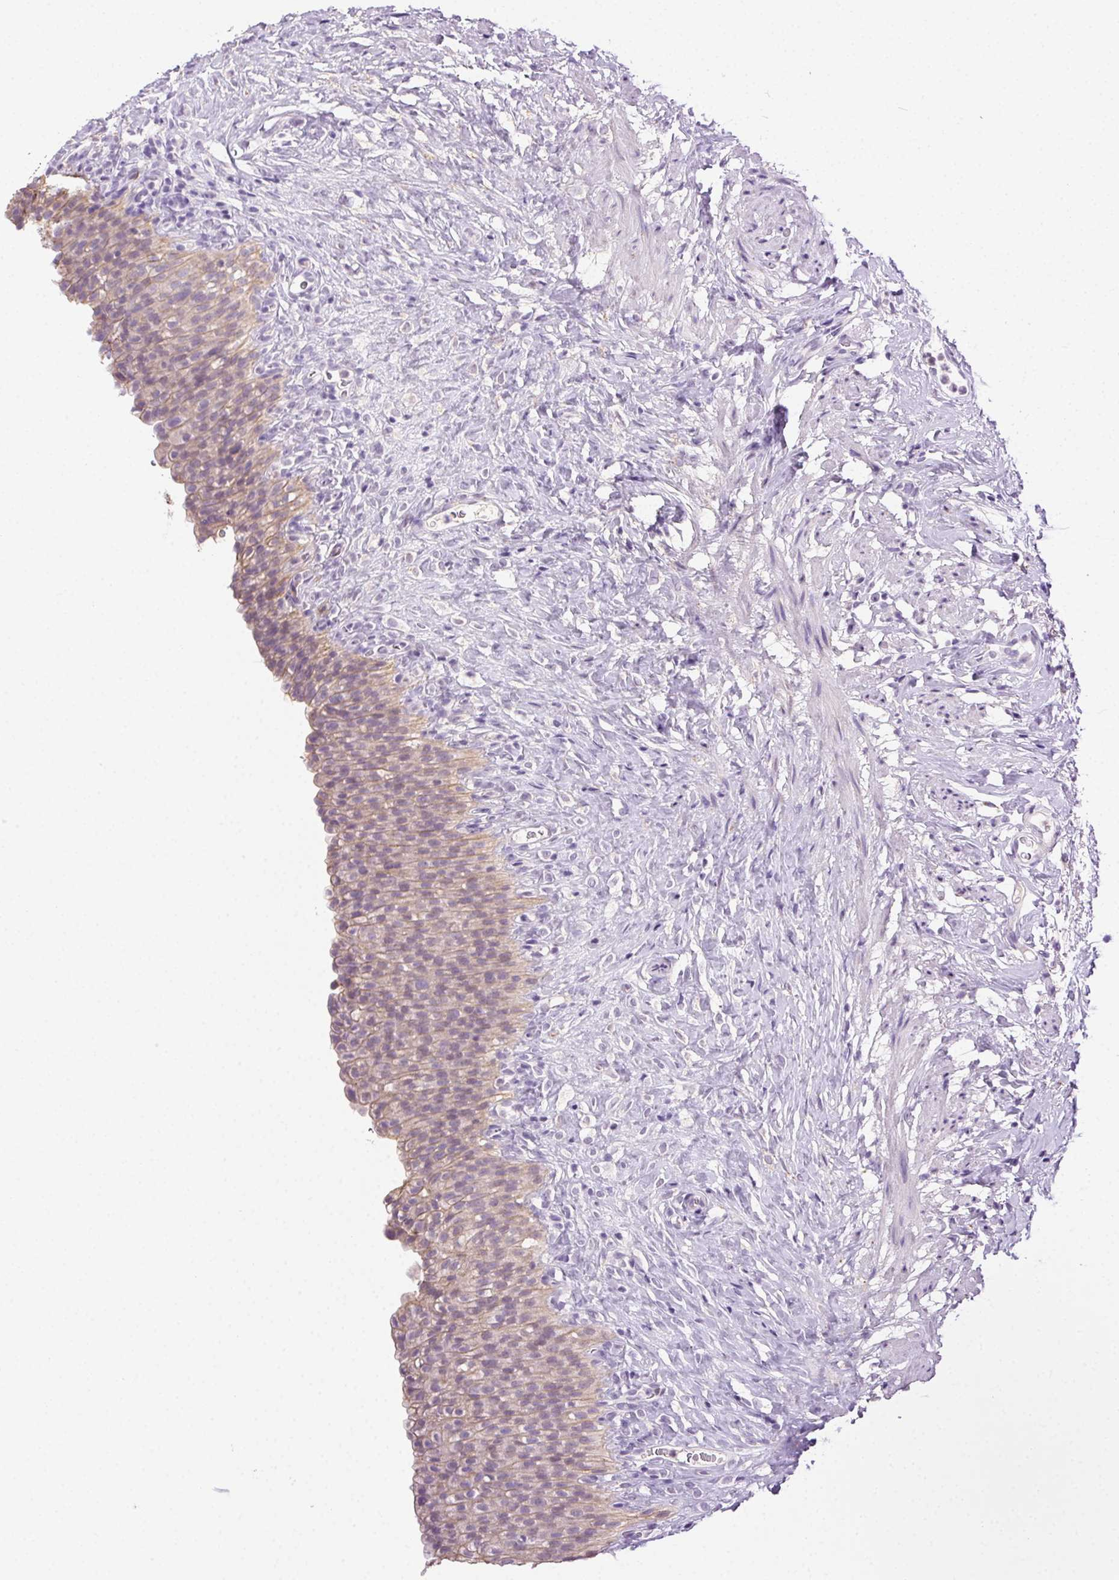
{"staining": {"intensity": "weak", "quantity": "<25%", "location": "cytoplasmic/membranous"}, "tissue": "urinary bladder", "cell_type": "Urothelial cells", "image_type": "normal", "snomed": [{"axis": "morphology", "description": "Normal tissue, NOS"}, {"axis": "topography", "description": "Urinary bladder"}, {"axis": "topography", "description": "Prostate"}], "caption": "Normal urinary bladder was stained to show a protein in brown. There is no significant positivity in urothelial cells.", "gene": "CLDN10", "patient": {"sex": "male", "age": 76}}